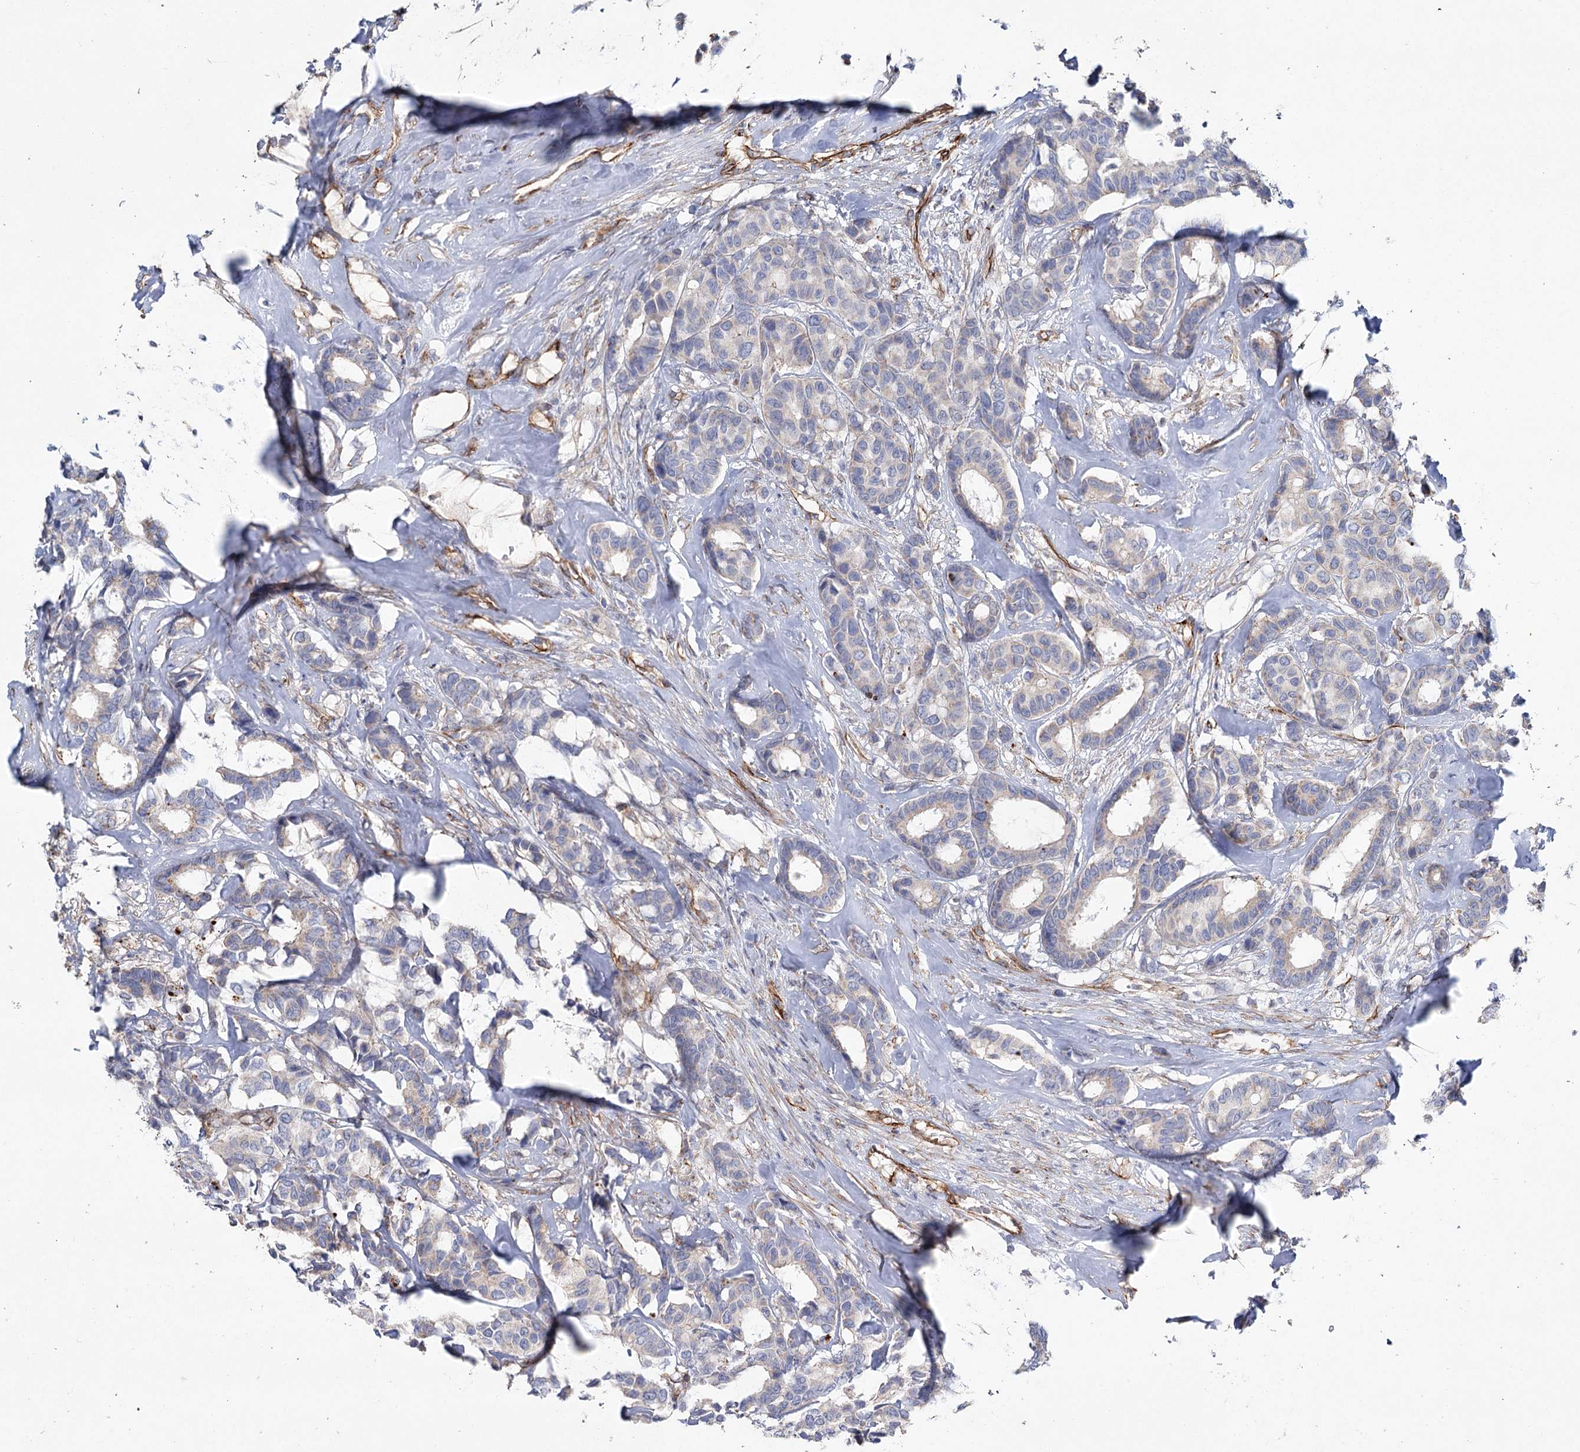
{"staining": {"intensity": "negative", "quantity": "none", "location": "none"}, "tissue": "breast cancer", "cell_type": "Tumor cells", "image_type": "cancer", "snomed": [{"axis": "morphology", "description": "Duct carcinoma"}, {"axis": "topography", "description": "Breast"}], "caption": "This is an immunohistochemistry photomicrograph of human breast intraductal carcinoma. There is no positivity in tumor cells.", "gene": "TMEM164", "patient": {"sex": "female", "age": 87}}